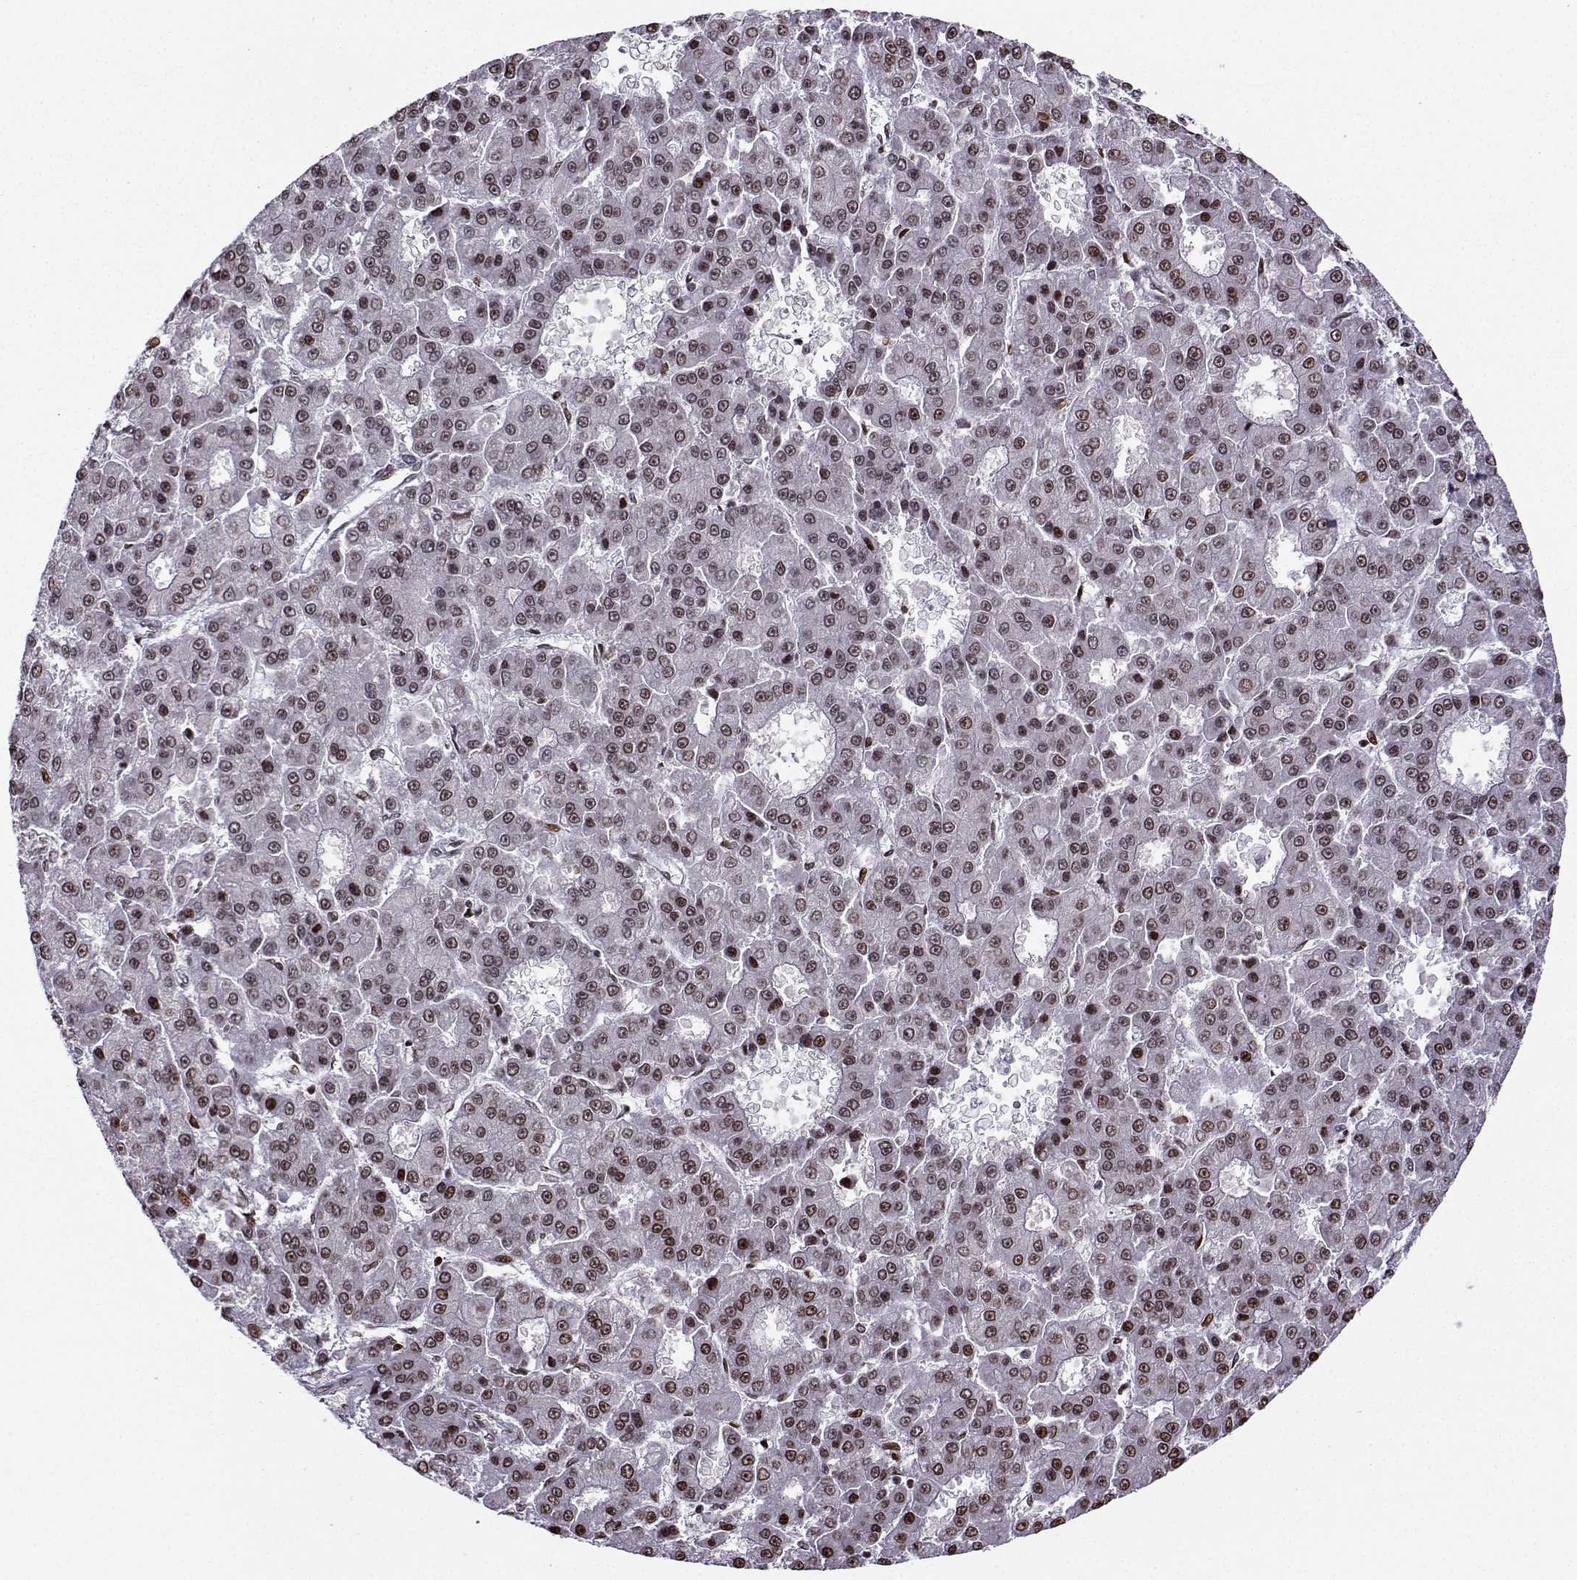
{"staining": {"intensity": "strong", "quantity": "<25%", "location": "nuclear"}, "tissue": "liver cancer", "cell_type": "Tumor cells", "image_type": "cancer", "snomed": [{"axis": "morphology", "description": "Carcinoma, Hepatocellular, NOS"}, {"axis": "topography", "description": "Liver"}], "caption": "A brown stain highlights strong nuclear expression of a protein in liver hepatocellular carcinoma tumor cells.", "gene": "ZNF19", "patient": {"sex": "male", "age": 70}}